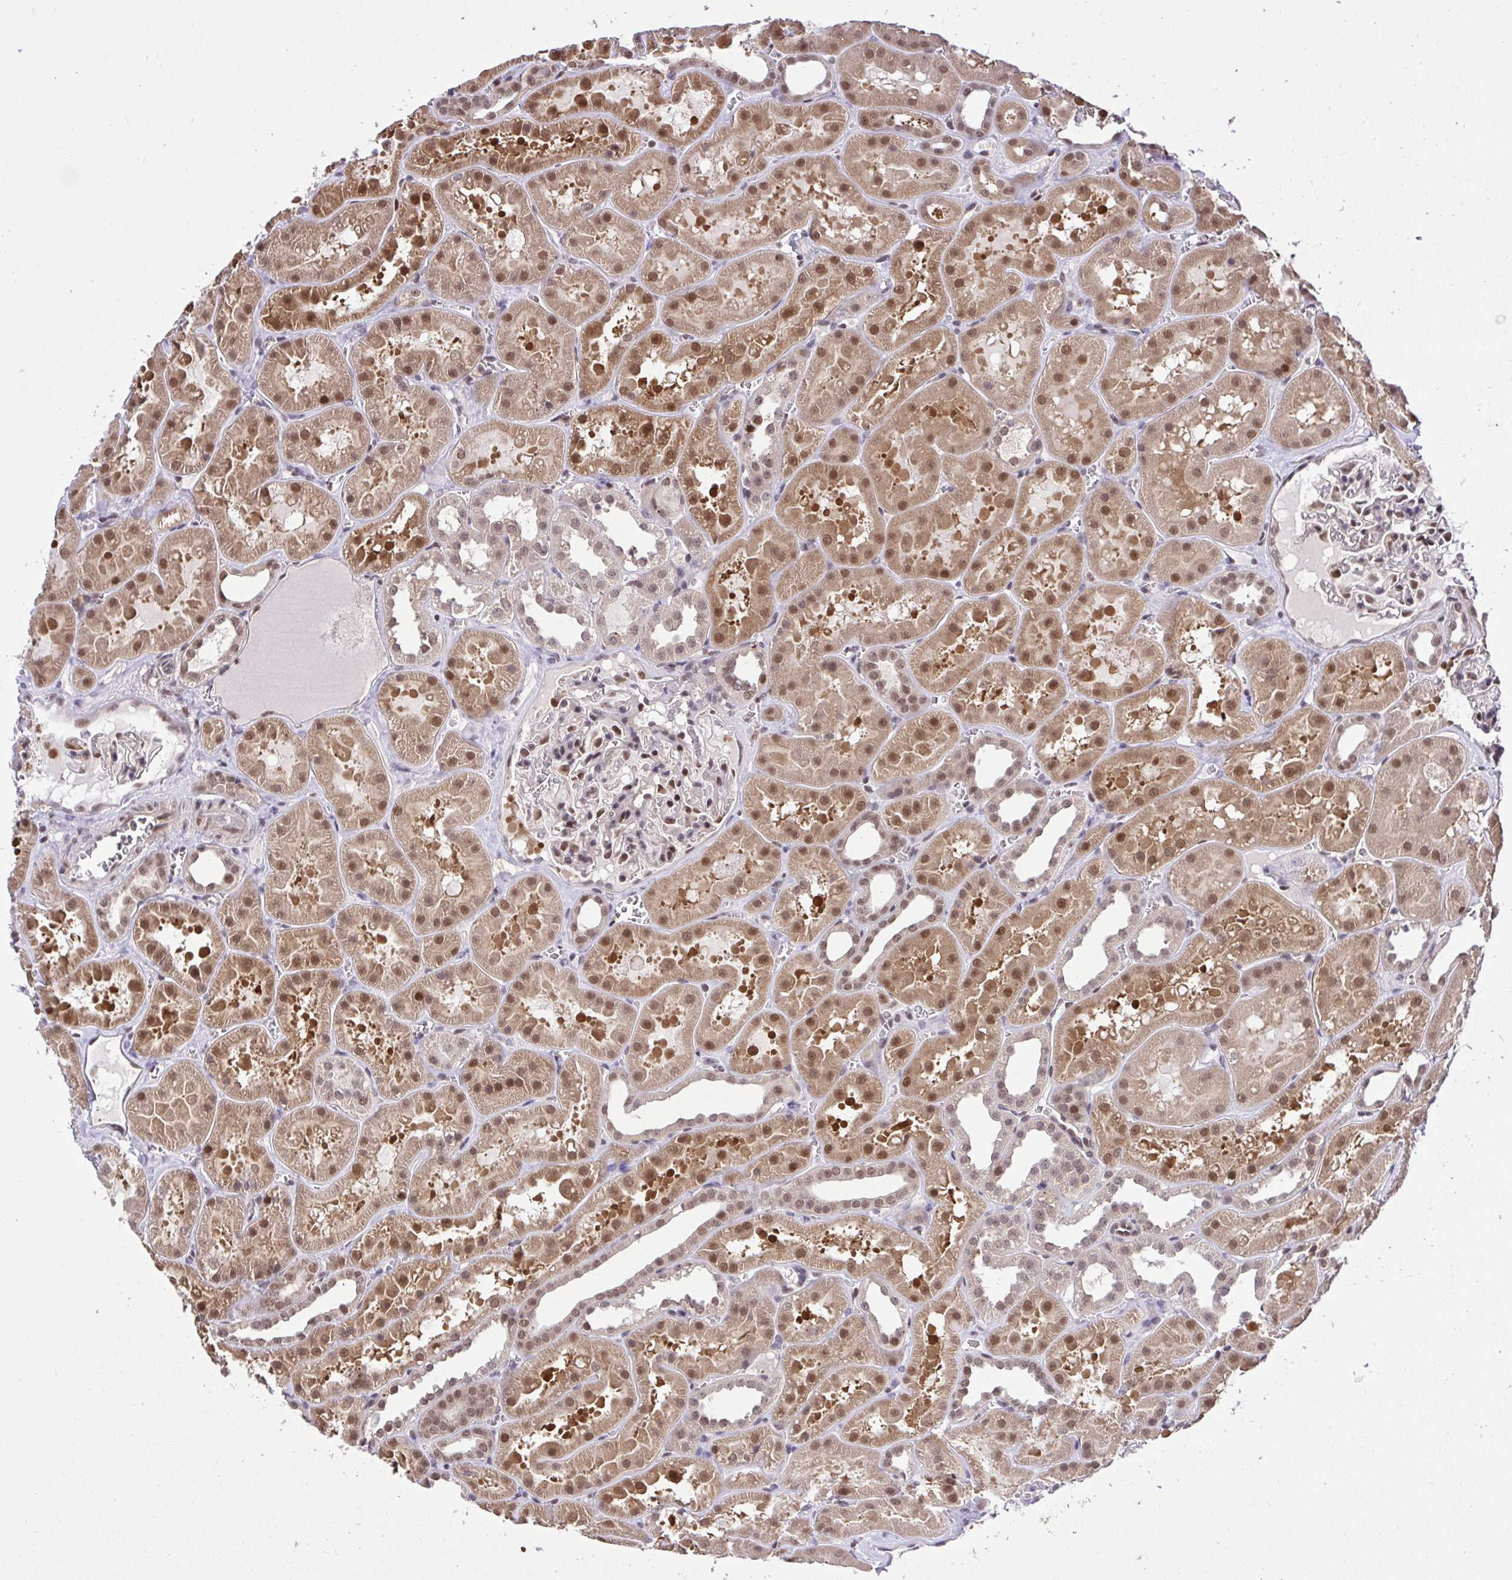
{"staining": {"intensity": "moderate", "quantity": "<25%", "location": "cytoplasmic/membranous,nuclear"}, "tissue": "kidney", "cell_type": "Cells in glomeruli", "image_type": "normal", "snomed": [{"axis": "morphology", "description": "Normal tissue, NOS"}, {"axis": "topography", "description": "Kidney"}], "caption": "Approximately <25% of cells in glomeruli in unremarkable human kidney exhibit moderate cytoplasmic/membranous,nuclear protein expression as visualized by brown immunohistochemical staining.", "gene": "GLIS3", "patient": {"sex": "female", "age": 41}}